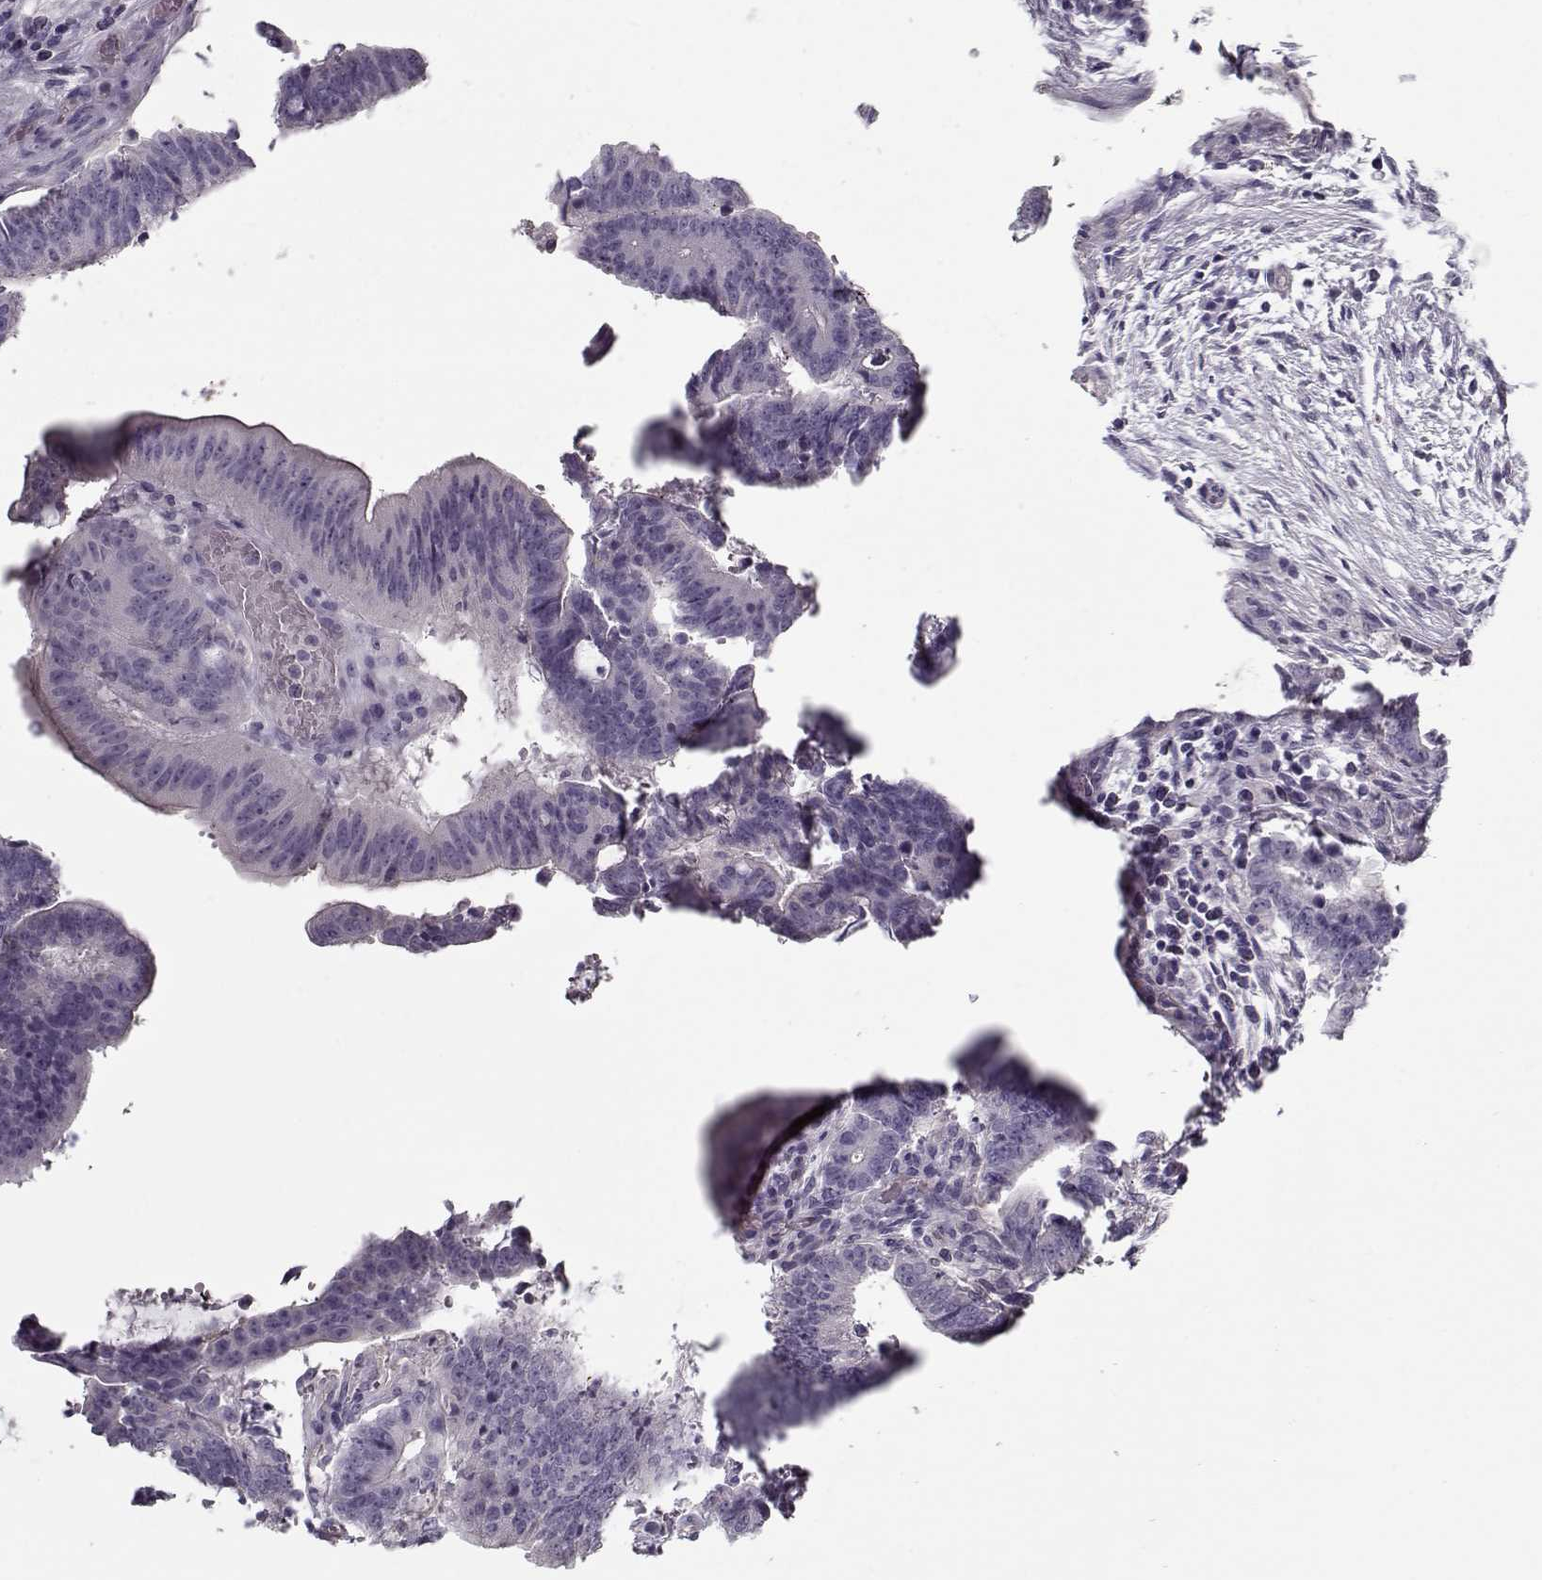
{"staining": {"intensity": "negative", "quantity": "none", "location": "none"}, "tissue": "colorectal cancer", "cell_type": "Tumor cells", "image_type": "cancer", "snomed": [{"axis": "morphology", "description": "Adenocarcinoma, NOS"}, {"axis": "topography", "description": "Colon"}], "caption": "Immunohistochemical staining of human colorectal cancer (adenocarcinoma) displays no significant staining in tumor cells.", "gene": "CCDC136", "patient": {"sex": "female", "age": 43}}